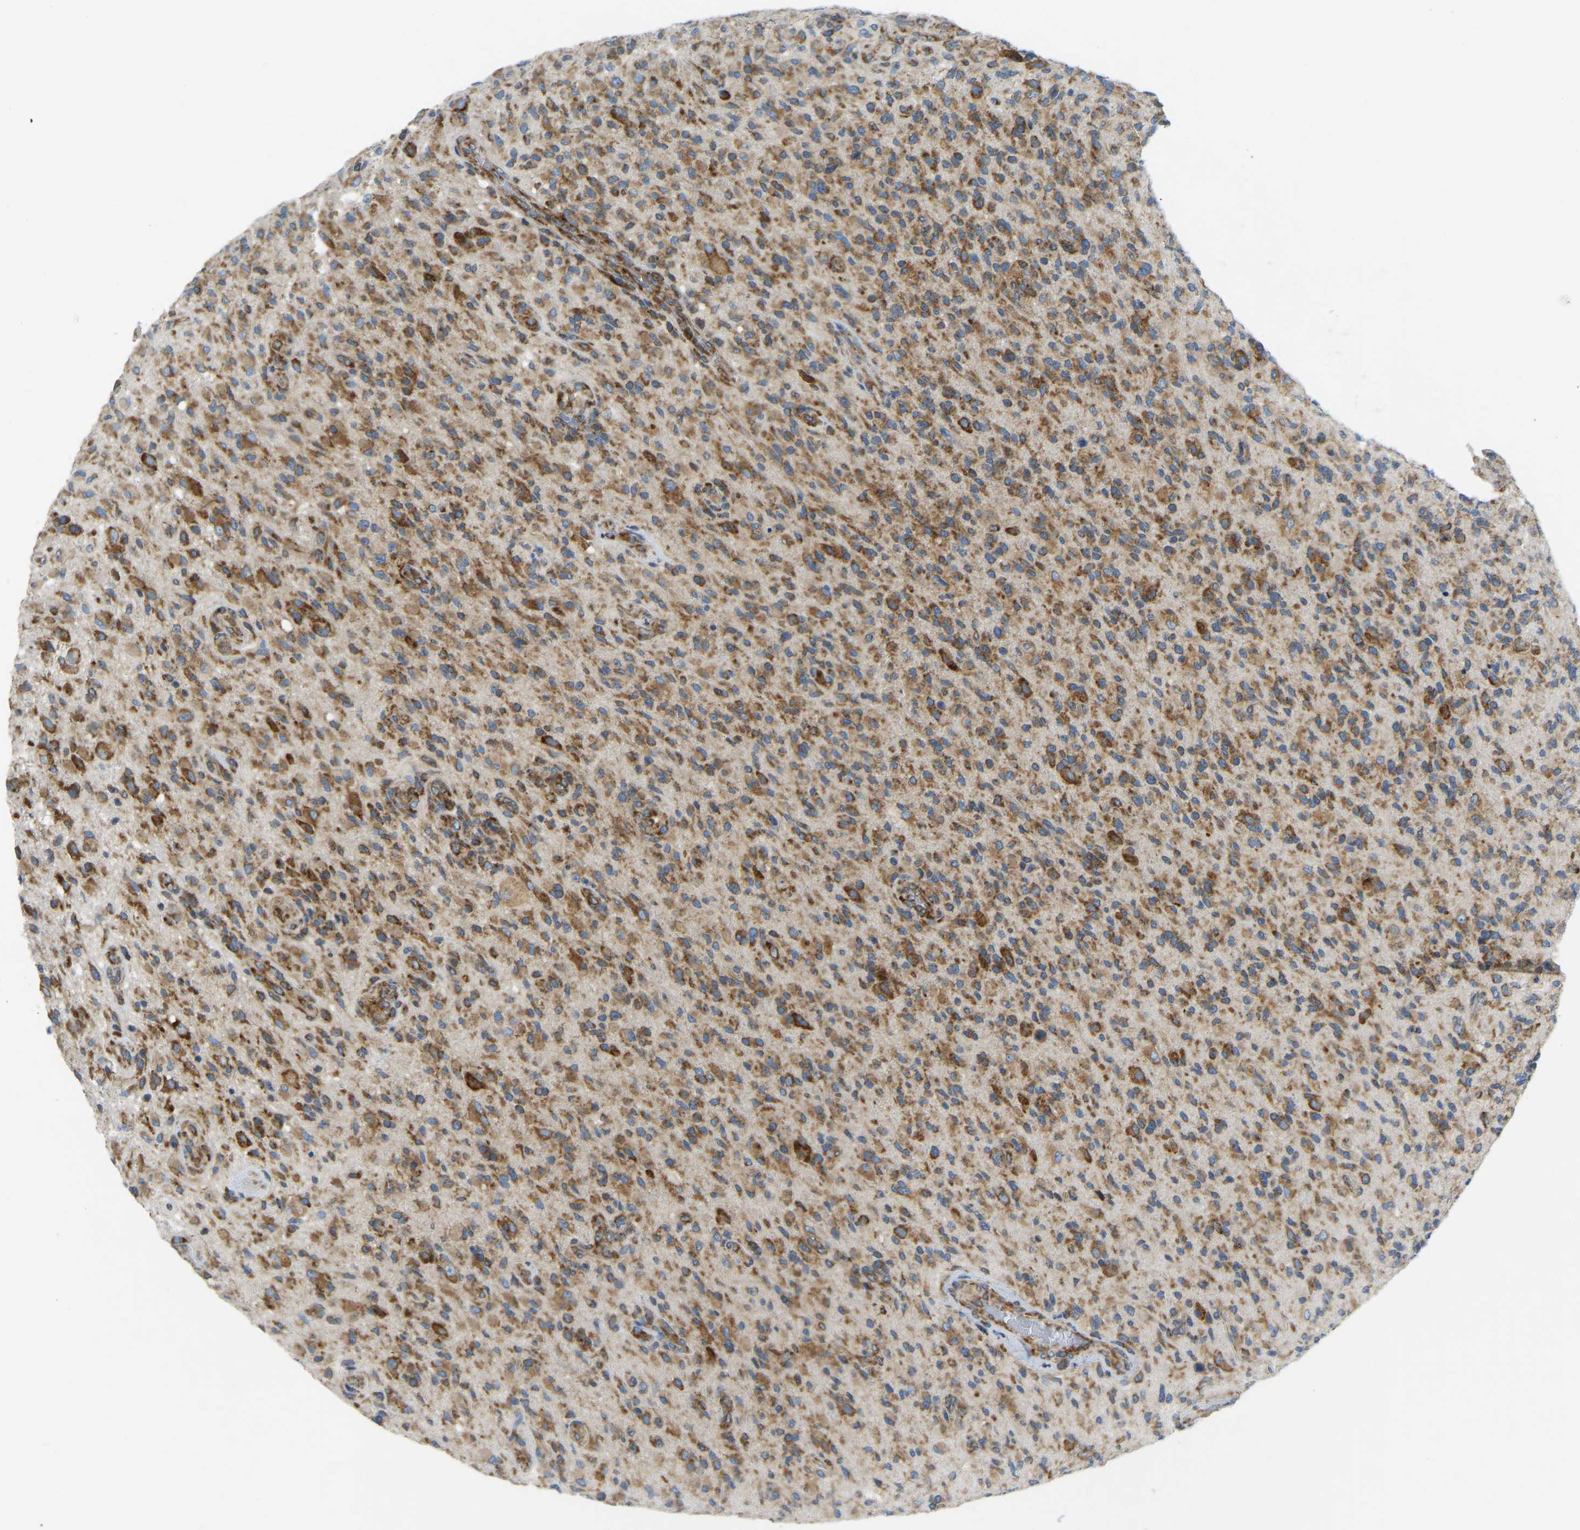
{"staining": {"intensity": "strong", "quantity": ">75%", "location": "cytoplasmic/membranous"}, "tissue": "glioma", "cell_type": "Tumor cells", "image_type": "cancer", "snomed": [{"axis": "morphology", "description": "Glioma, malignant, High grade"}, {"axis": "topography", "description": "Brain"}], "caption": "High-magnification brightfield microscopy of high-grade glioma (malignant) stained with DAB (3,3'-diaminobenzidine) (brown) and counterstained with hematoxylin (blue). tumor cells exhibit strong cytoplasmic/membranous positivity is seen in about>75% of cells.", "gene": "SND1", "patient": {"sex": "male", "age": 71}}